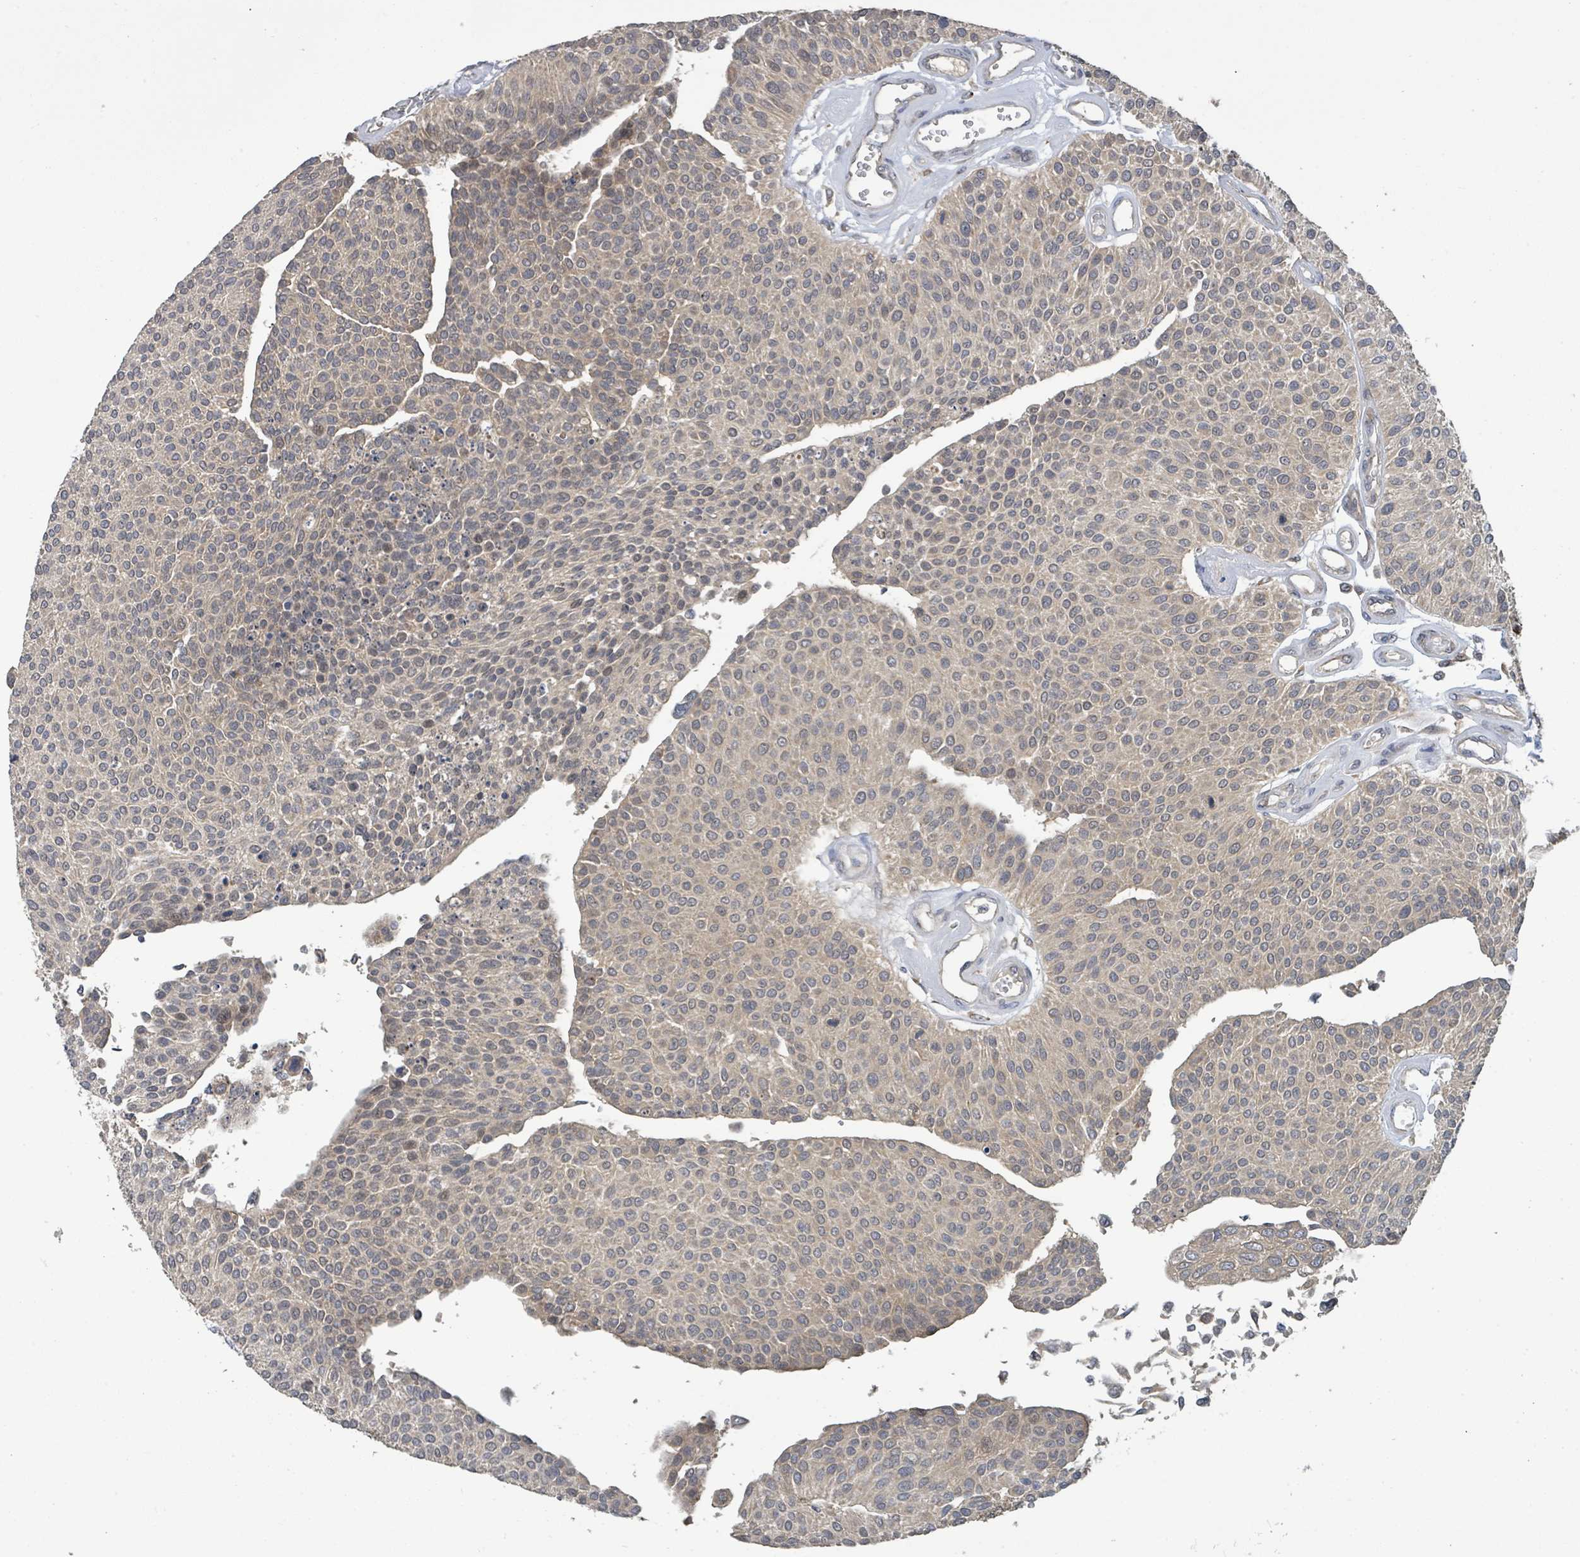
{"staining": {"intensity": "weak", "quantity": "25%-75%", "location": "cytoplasmic/membranous"}, "tissue": "urothelial cancer", "cell_type": "Tumor cells", "image_type": "cancer", "snomed": [{"axis": "morphology", "description": "Urothelial carcinoma, NOS"}, {"axis": "topography", "description": "Urinary bladder"}], "caption": "The photomicrograph reveals immunohistochemical staining of urothelial cancer. There is weak cytoplasmic/membranous expression is appreciated in approximately 25%-75% of tumor cells.", "gene": "CCDC121", "patient": {"sex": "male", "age": 55}}